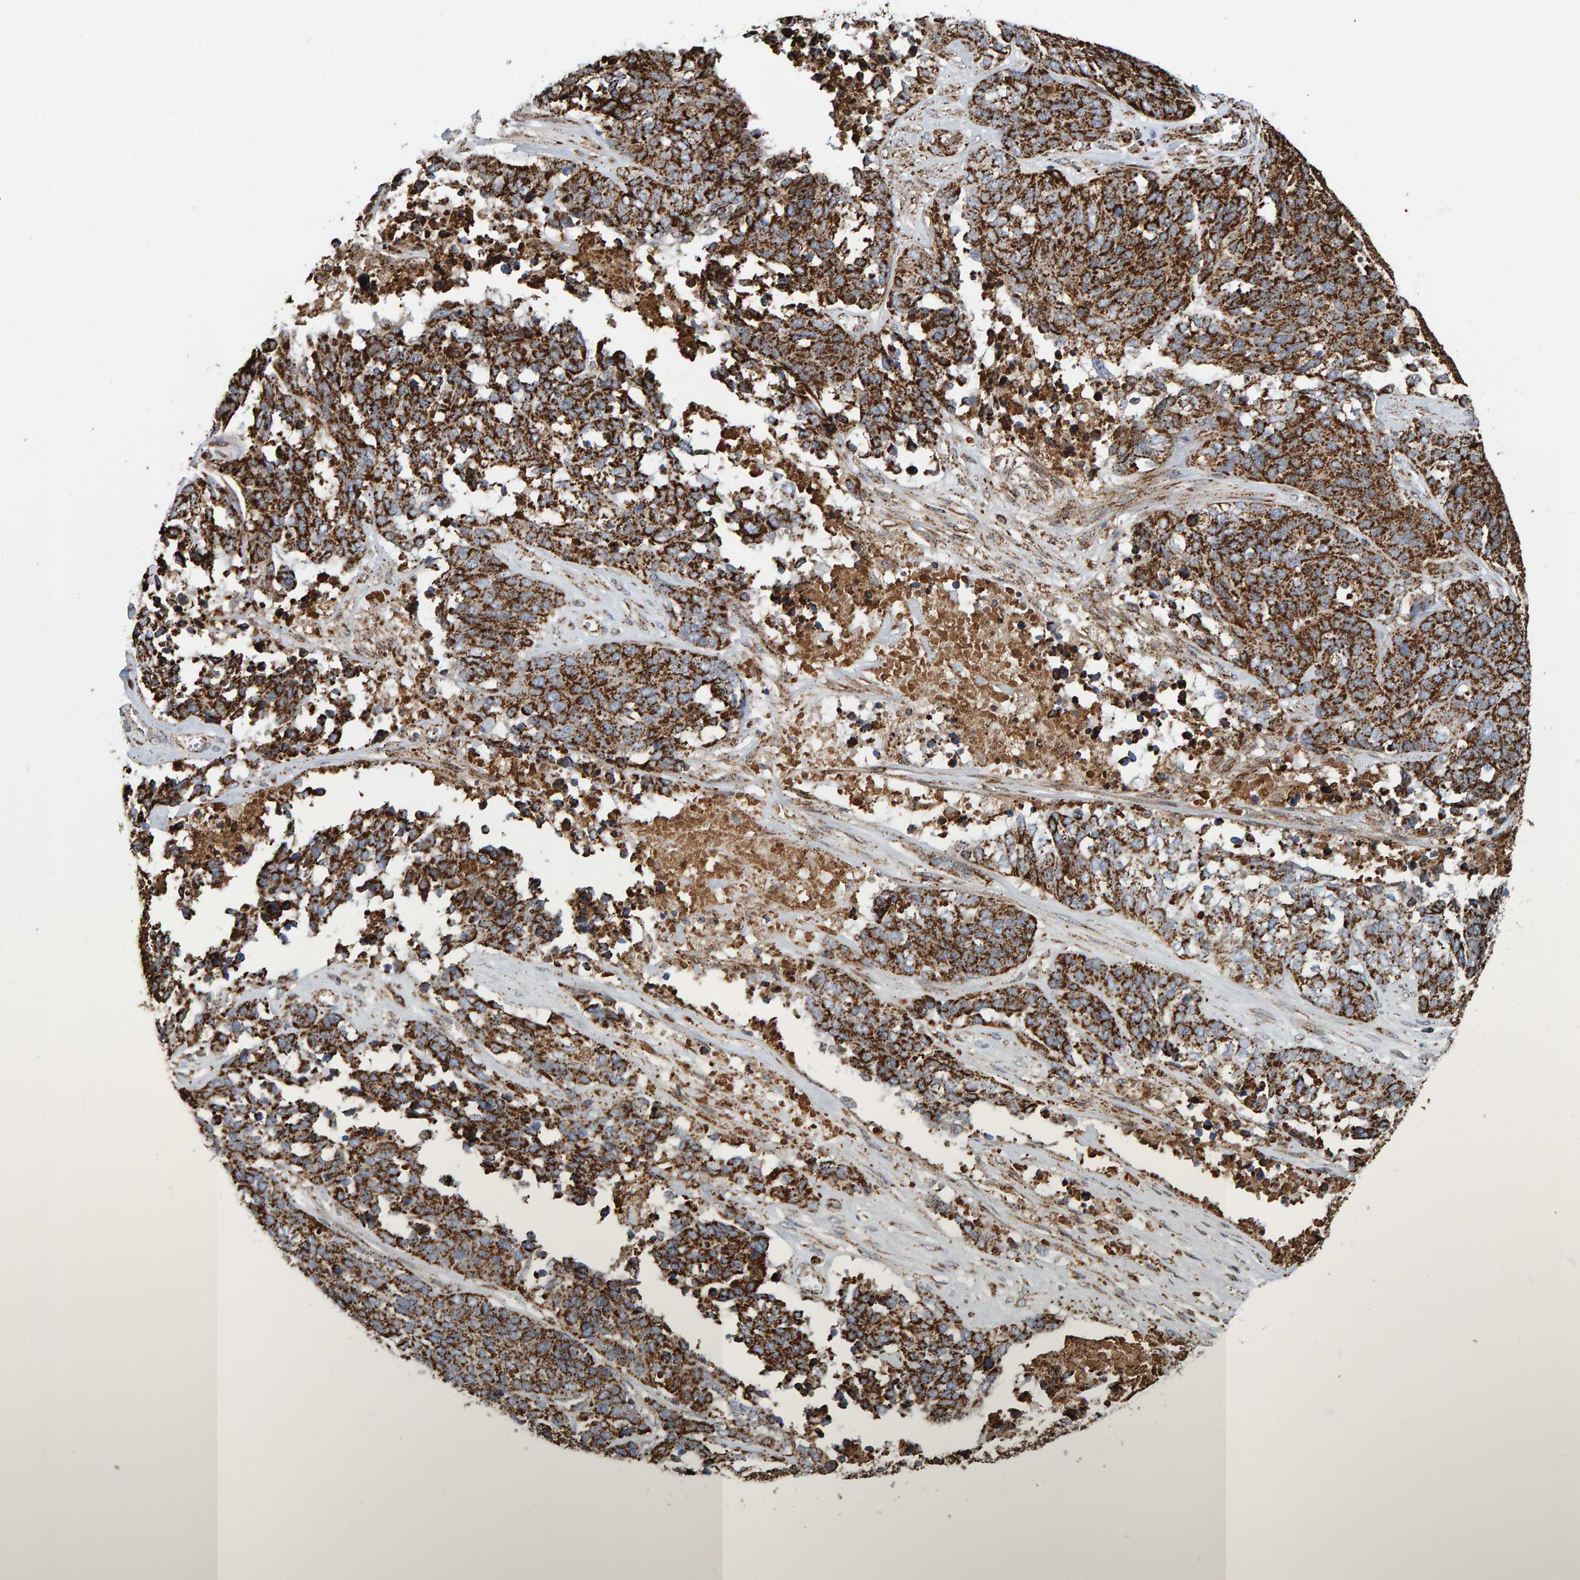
{"staining": {"intensity": "strong", "quantity": ">75%", "location": "cytoplasmic/membranous"}, "tissue": "ovarian cancer", "cell_type": "Tumor cells", "image_type": "cancer", "snomed": [{"axis": "morphology", "description": "Cystadenocarcinoma, serous, NOS"}, {"axis": "topography", "description": "Ovary"}], "caption": "The image displays a brown stain indicating the presence of a protein in the cytoplasmic/membranous of tumor cells in ovarian cancer (serous cystadenocarcinoma).", "gene": "MRPL45", "patient": {"sex": "female", "age": 44}}